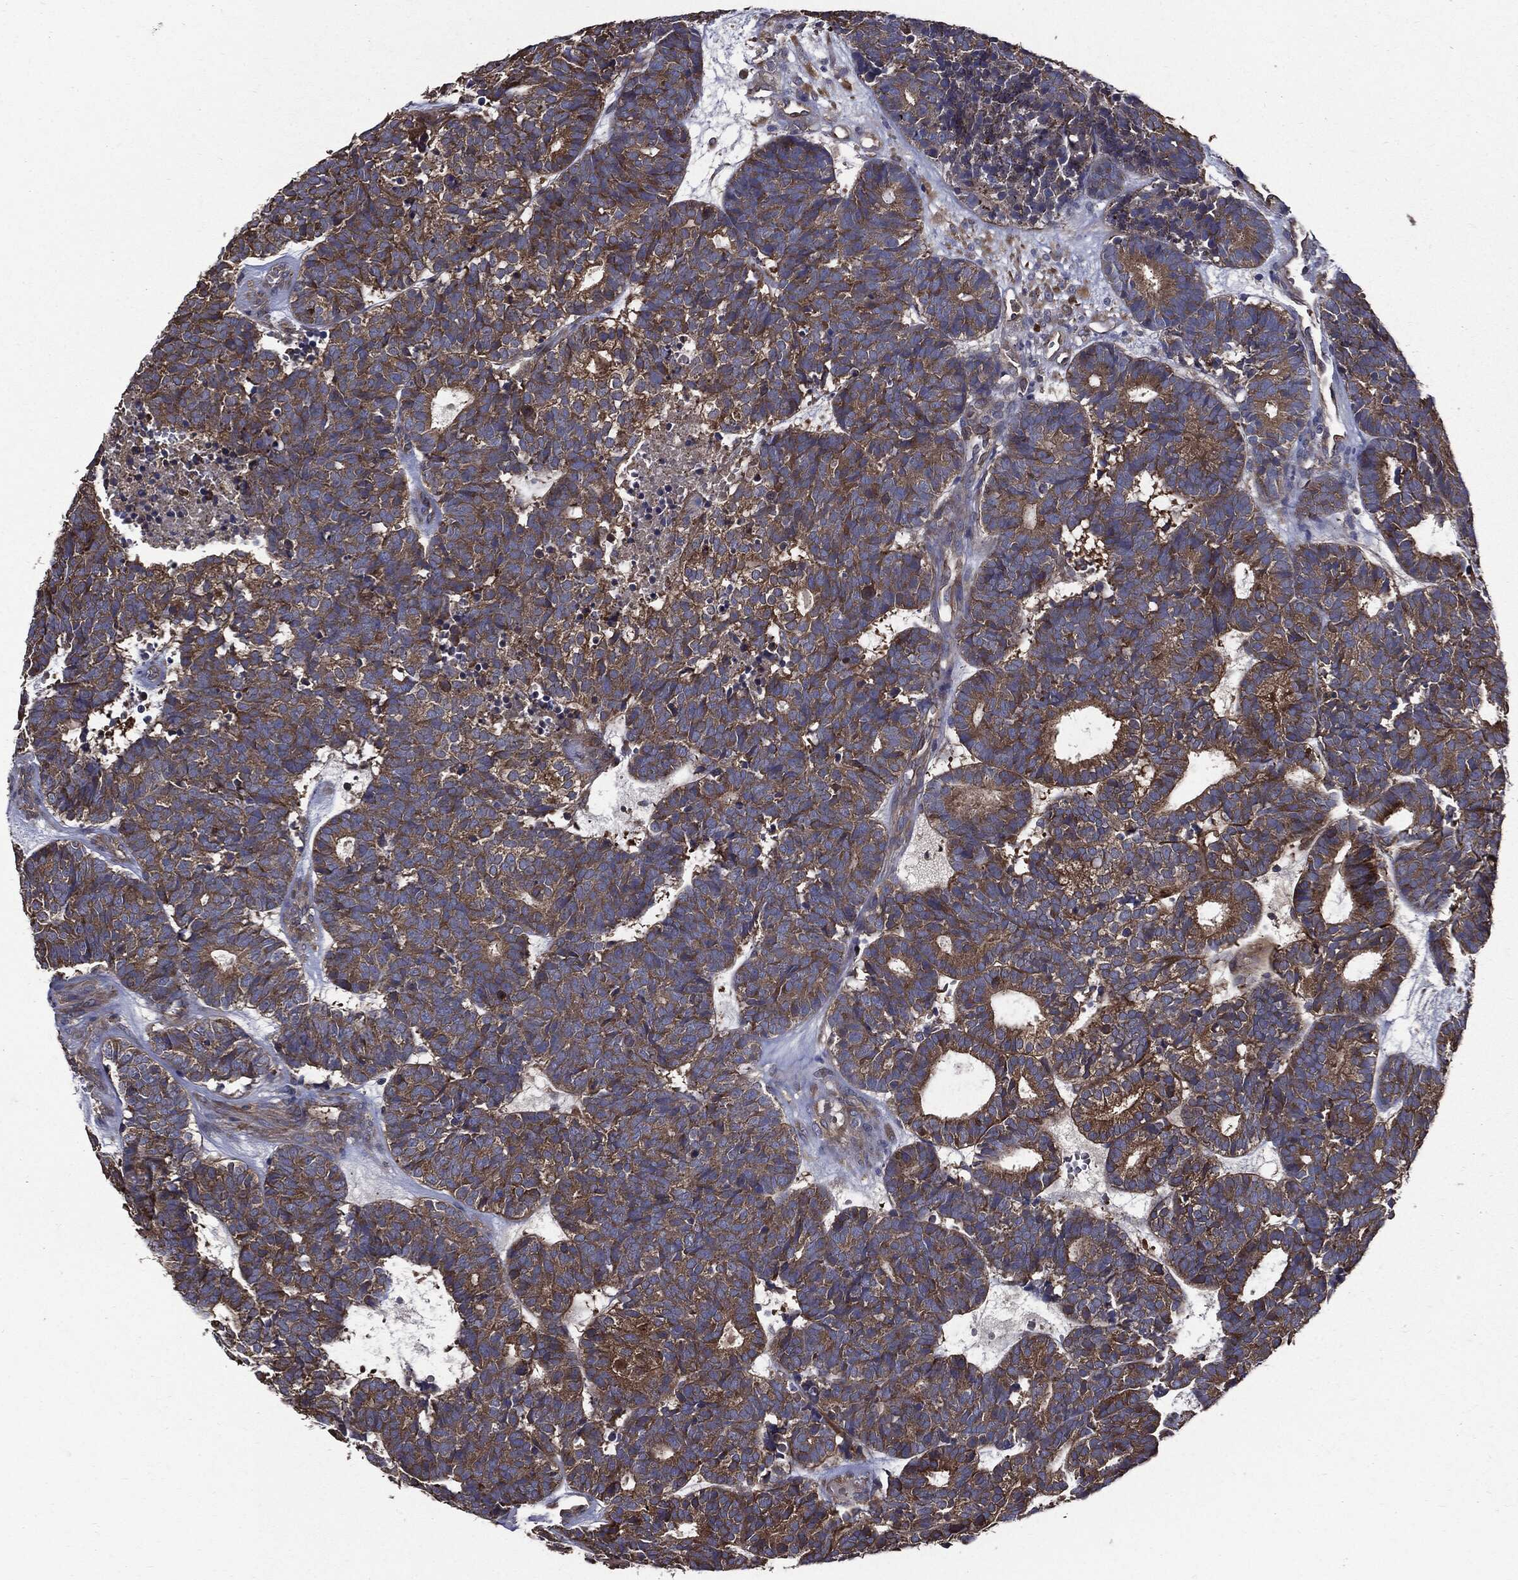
{"staining": {"intensity": "strong", "quantity": "25%-75%", "location": "cytoplasmic/membranous"}, "tissue": "head and neck cancer", "cell_type": "Tumor cells", "image_type": "cancer", "snomed": [{"axis": "morphology", "description": "Adenocarcinoma, NOS"}, {"axis": "topography", "description": "Head-Neck"}], "caption": "A photomicrograph of adenocarcinoma (head and neck) stained for a protein reveals strong cytoplasmic/membranous brown staining in tumor cells.", "gene": "PDCD6IP", "patient": {"sex": "female", "age": 81}}